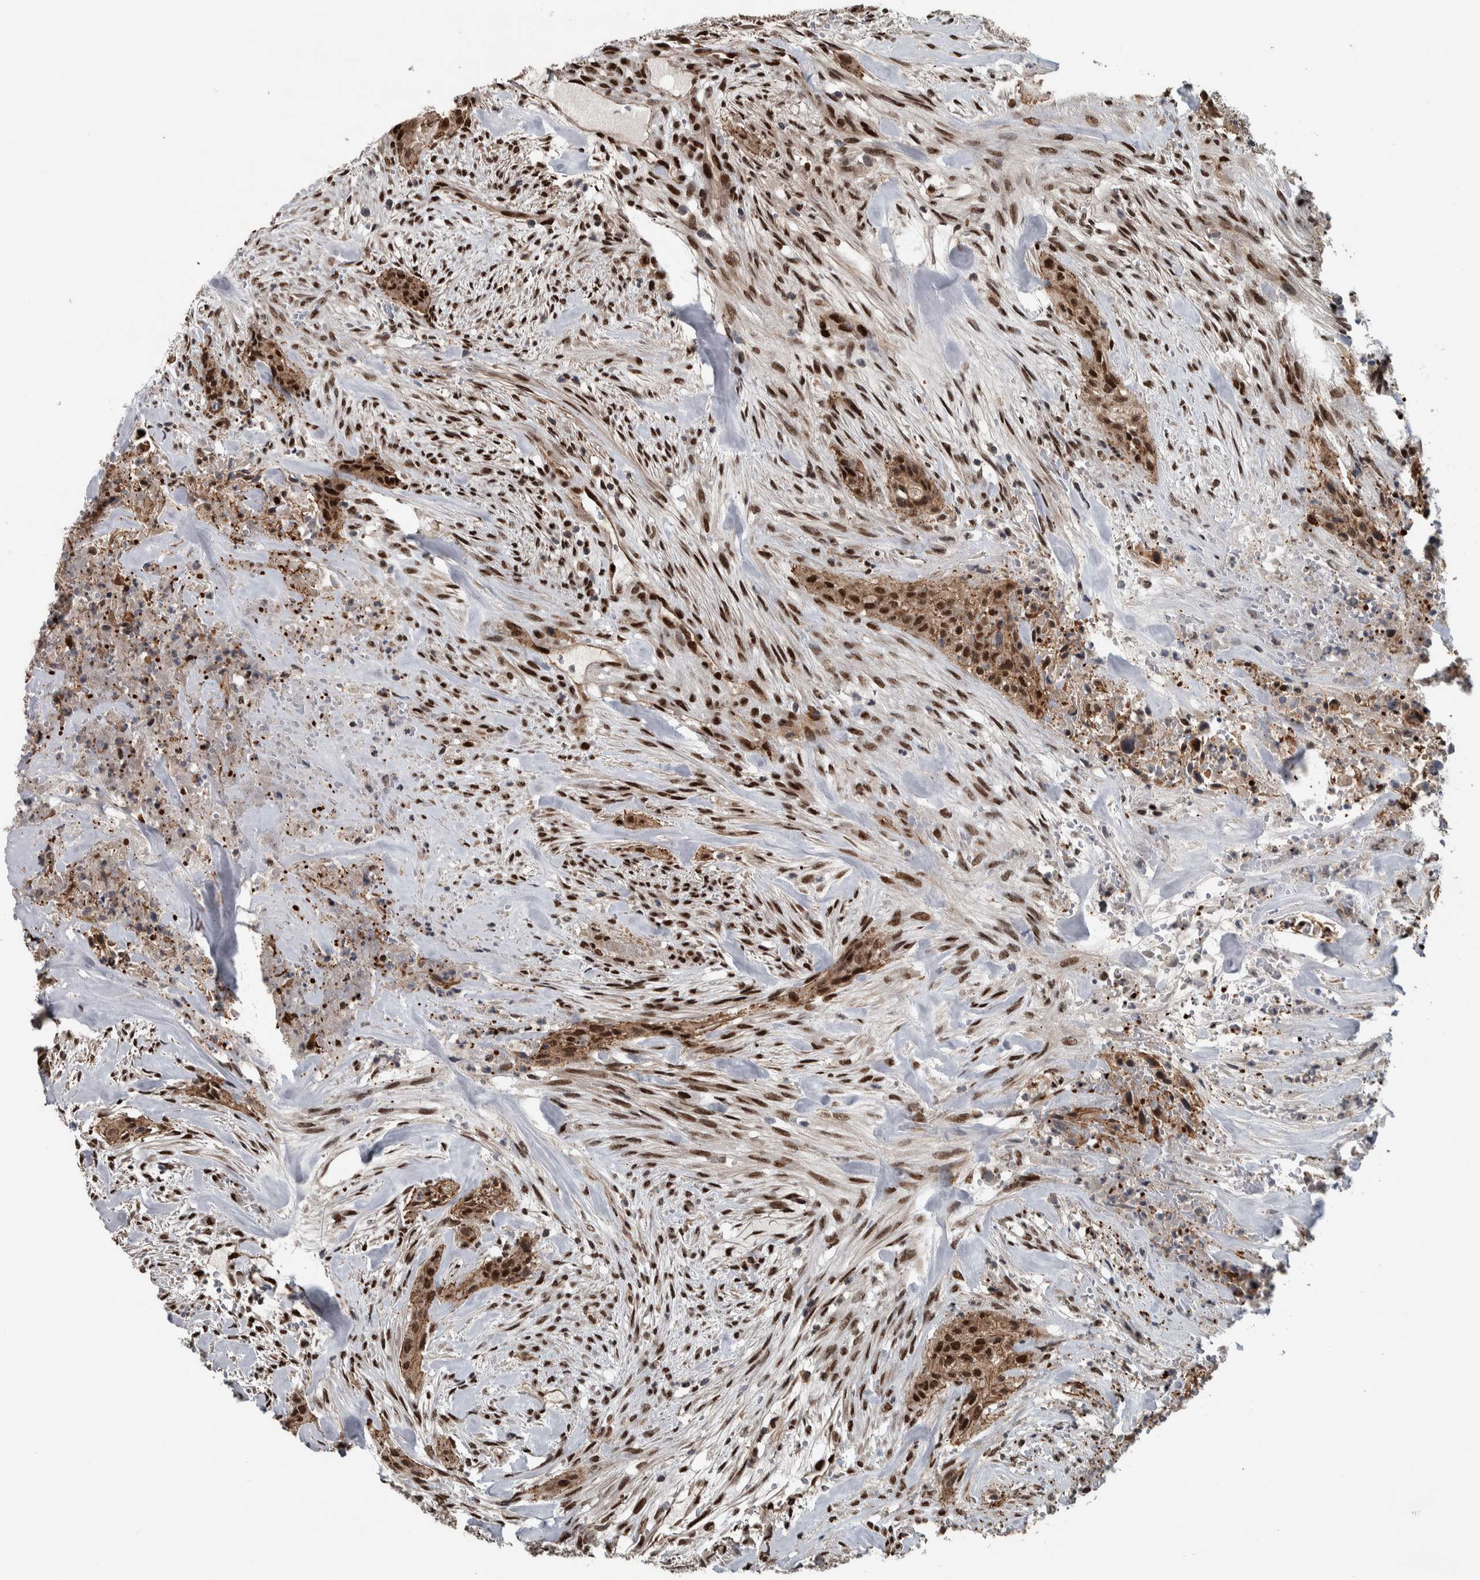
{"staining": {"intensity": "strong", "quantity": ">75%", "location": "cytoplasmic/membranous,nuclear"}, "tissue": "urothelial cancer", "cell_type": "Tumor cells", "image_type": "cancer", "snomed": [{"axis": "morphology", "description": "Urothelial carcinoma, High grade"}, {"axis": "topography", "description": "Urinary bladder"}], "caption": "Human urothelial carcinoma (high-grade) stained for a protein (brown) displays strong cytoplasmic/membranous and nuclear positive positivity in about >75% of tumor cells.", "gene": "FAM135B", "patient": {"sex": "male", "age": 35}}